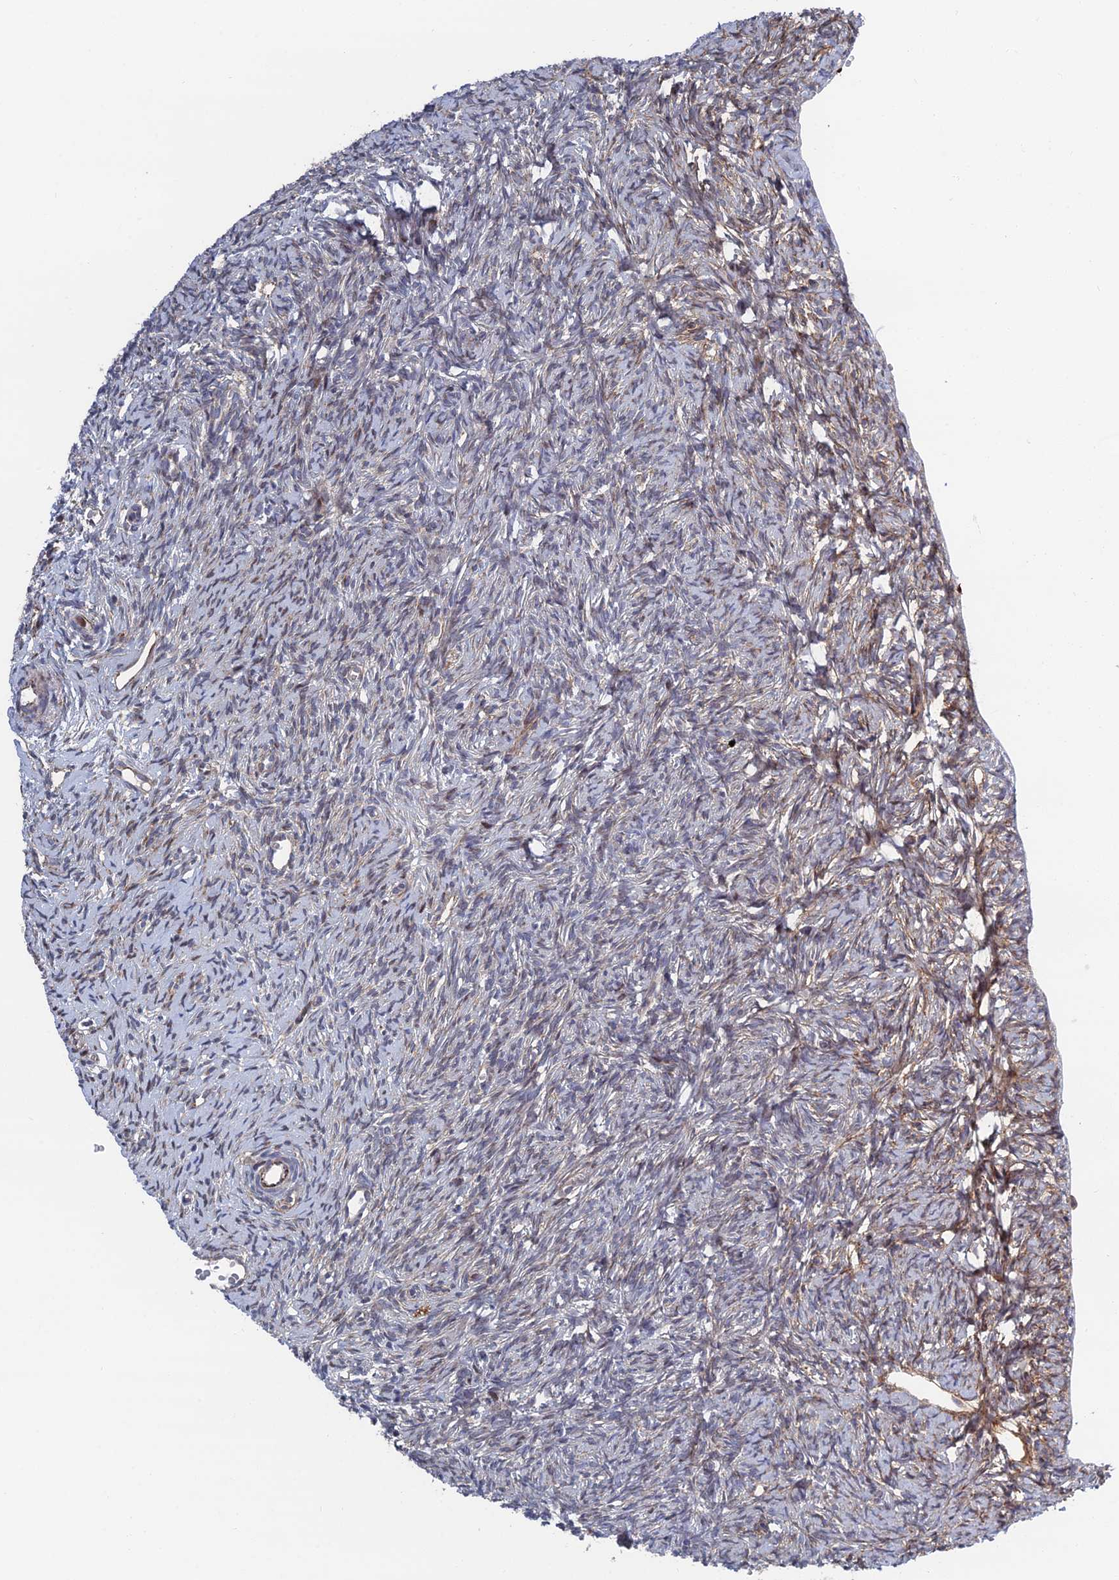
{"staining": {"intensity": "moderate", "quantity": ">75%", "location": "cytoplasmic/membranous"}, "tissue": "ovary", "cell_type": "Follicle cells", "image_type": "normal", "snomed": [{"axis": "morphology", "description": "Normal tissue, NOS"}, {"axis": "topography", "description": "Ovary"}], "caption": "Immunohistochemistry photomicrograph of normal ovary: ovary stained using immunohistochemistry reveals medium levels of moderate protein expression localized specifically in the cytoplasmic/membranous of follicle cells, appearing as a cytoplasmic/membranous brown color.", "gene": "GTF2IRD1", "patient": {"sex": "female", "age": 51}}